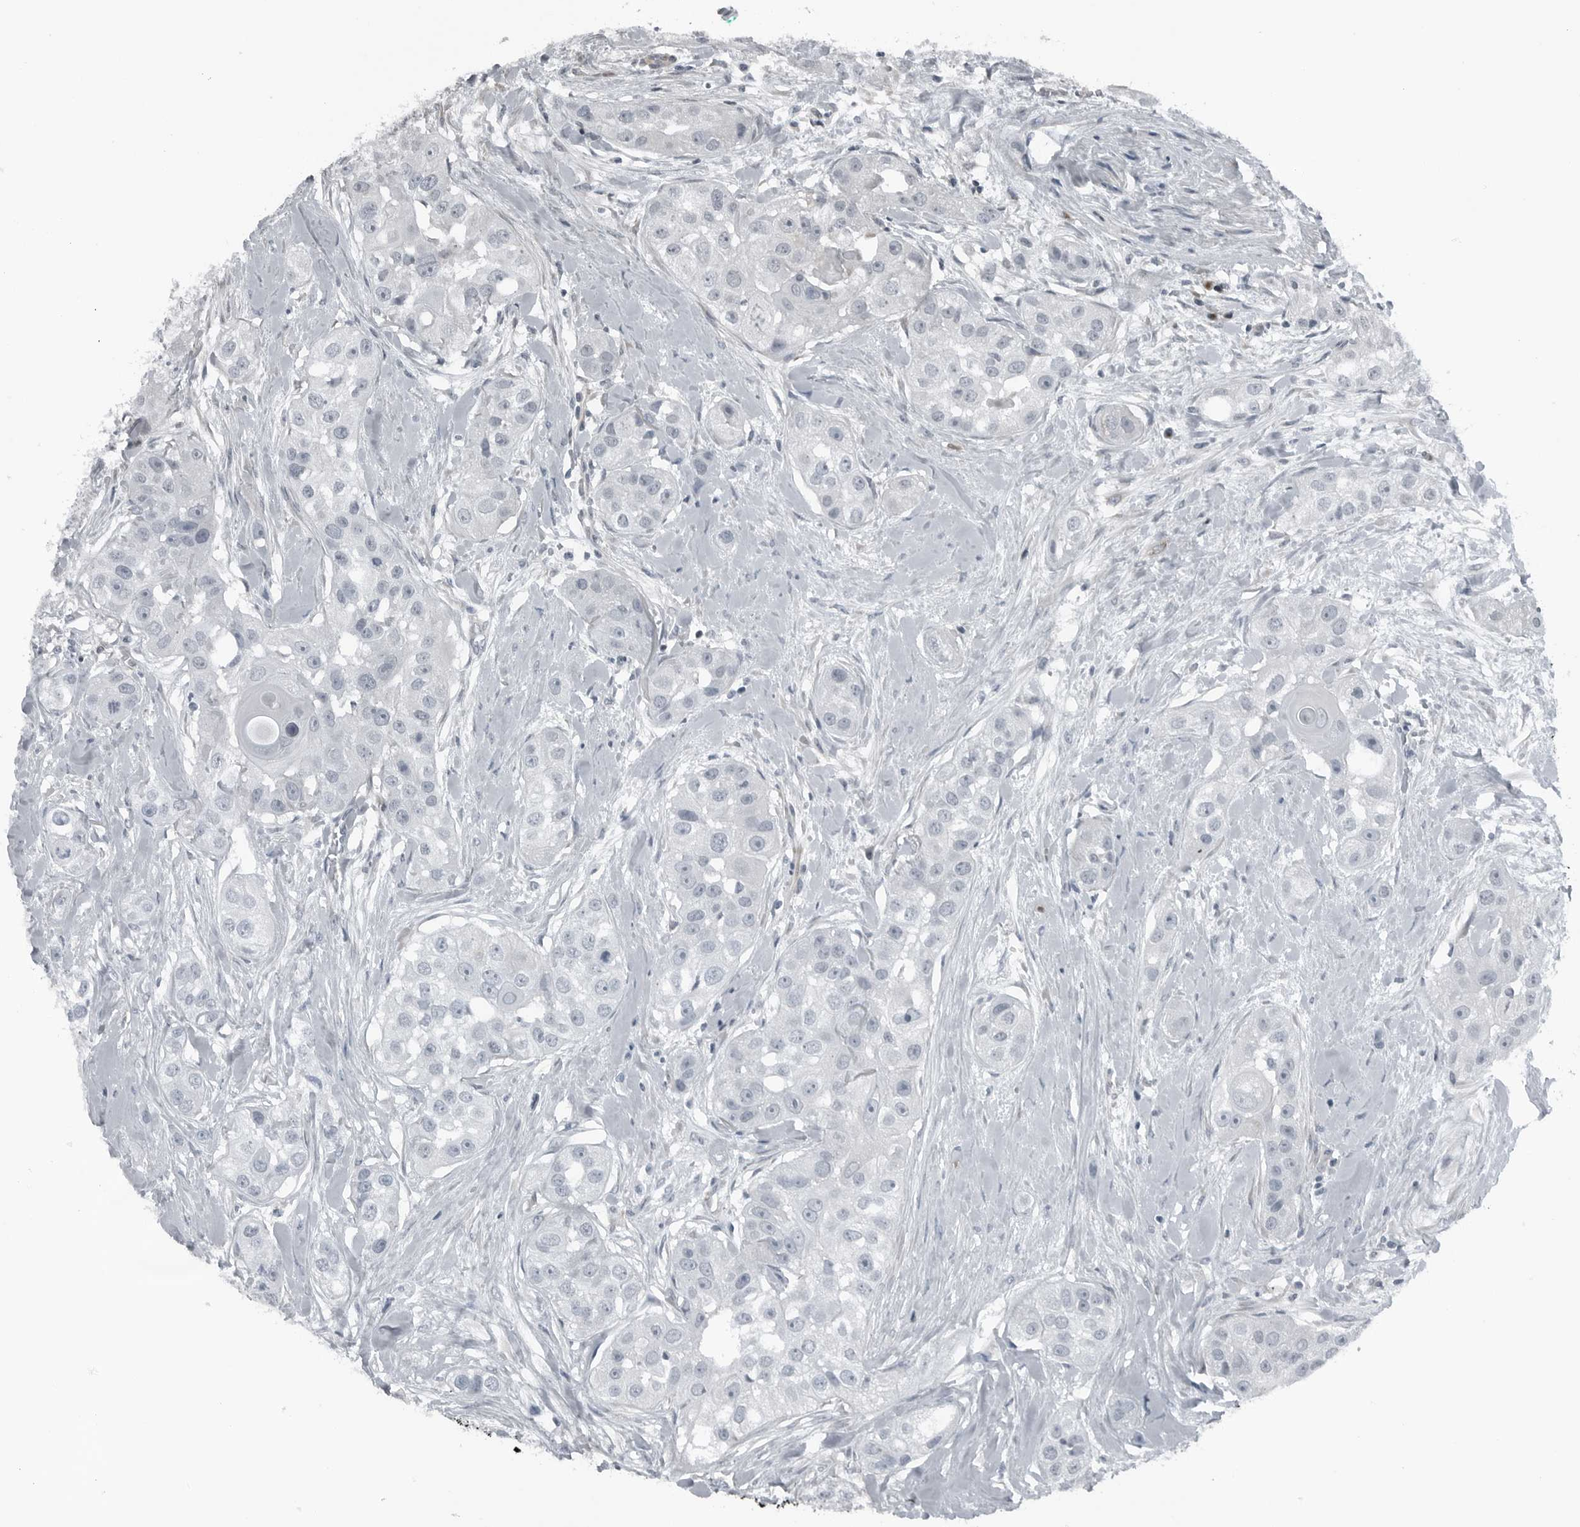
{"staining": {"intensity": "negative", "quantity": "none", "location": "none"}, "tissue": "head and neck cancer", "cell_type": "Tumor cells", "image_type": "cancer", "snomed": [{"axis": "morphology", "description": "Normal tissue, NOS"}, {"axis": "morphology", "description": "Squamous cell carcinoma, NOS"}, {"axis": "topography", "description": "Skeletal muscle"}, {"axis": "topography", "description": "Head-Neck"}], "caption": "Immunohistochemical staining of human head and neck cancer (squamous cell carcinoma) exhibits no significant expression in tumor cells.", "gene": "GAK", "patient": {"sex": "male", "age": 51}}